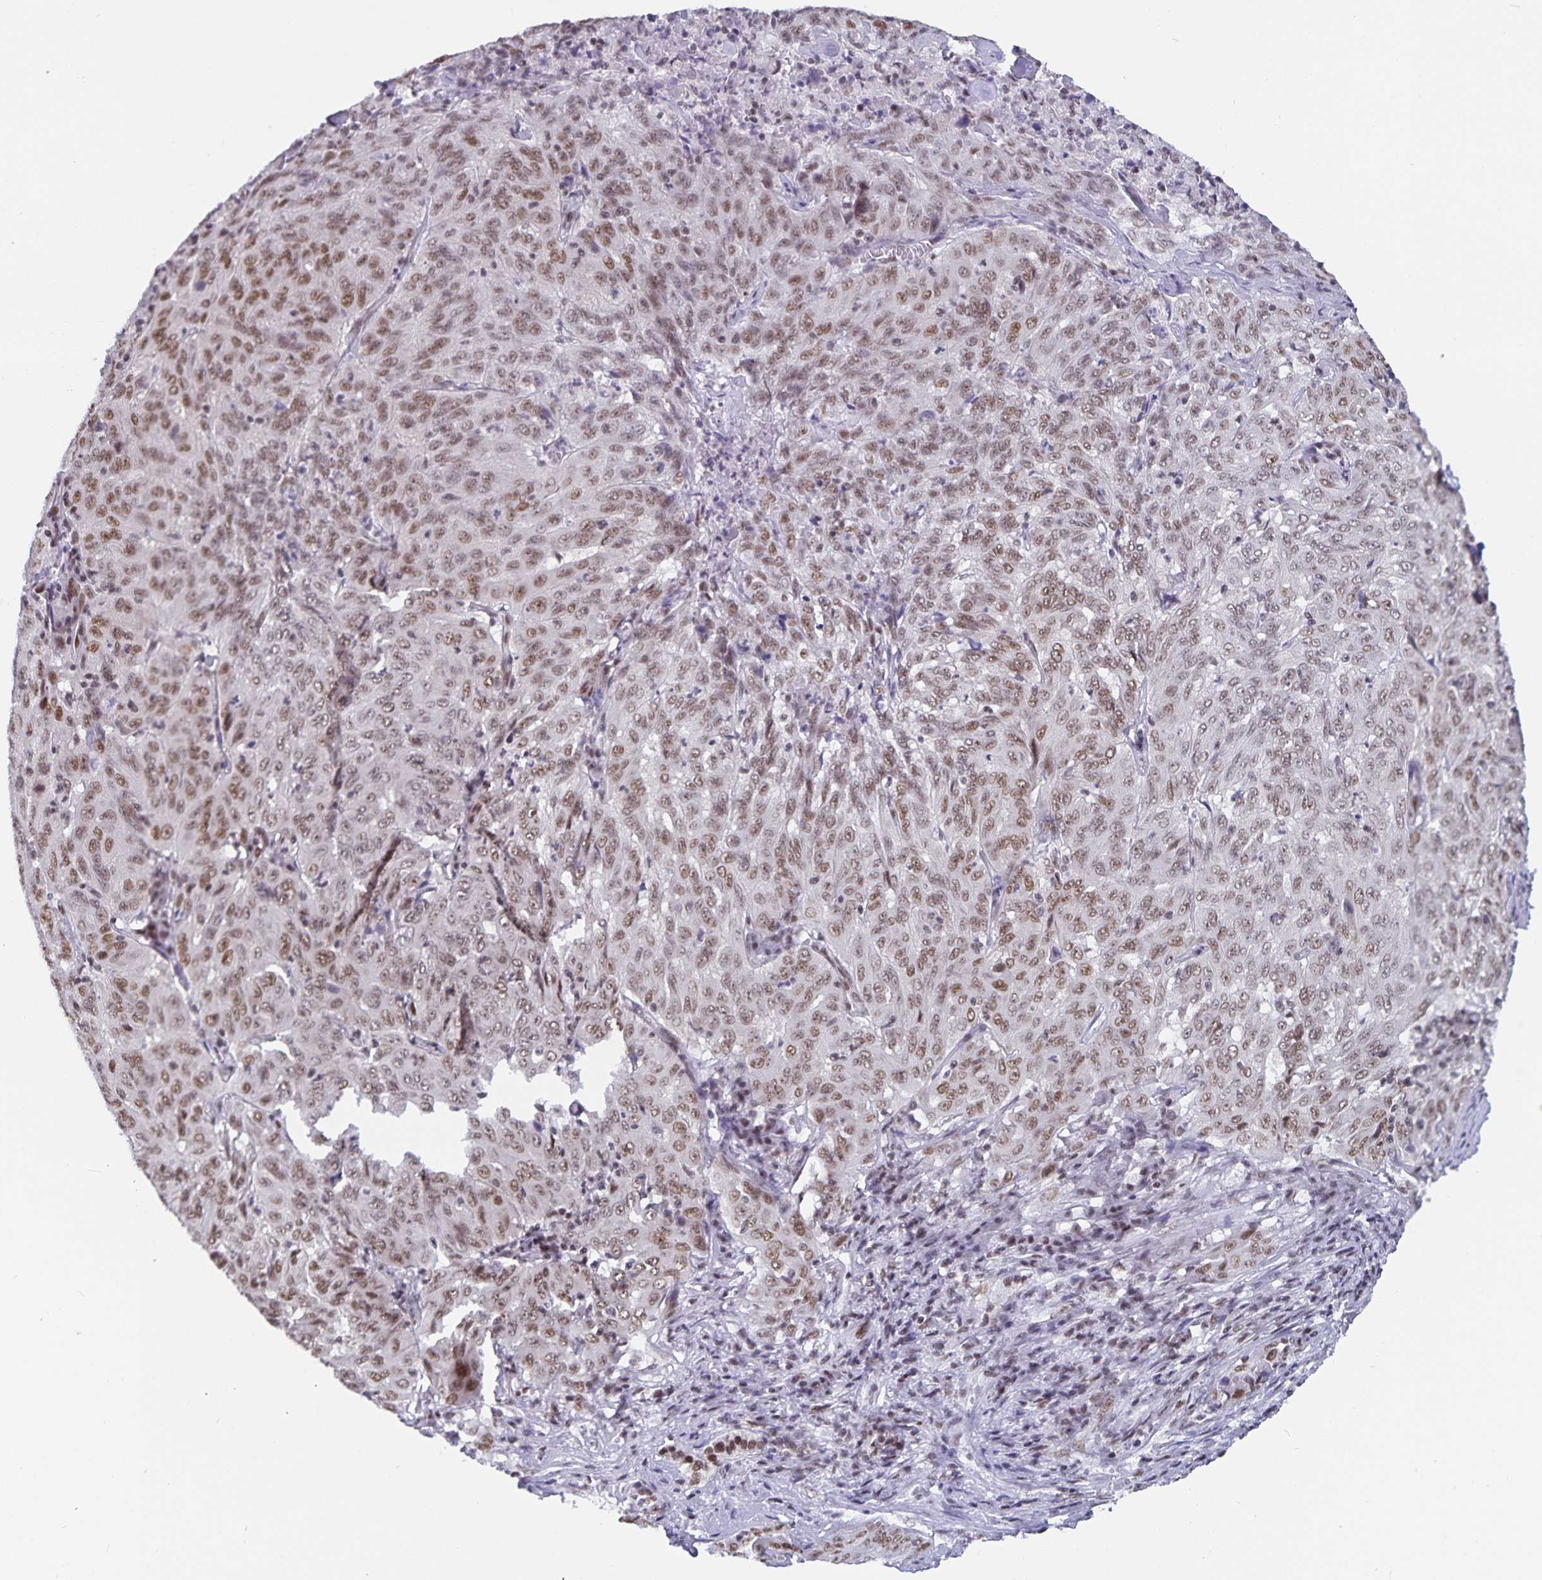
{"staining": {"intensity": "weak", "quantity": ">75%", "location": "nuclear"}, "tissue": "pancreatic cancer", "cell_type": "Tumor cells", "image_type": "cancer", "snomed": [{"axis": "morphology", "description": "Adenocarcinoma, NOS"}, {"axis": "topography", "description": "Pancreas"}], "caption": "Pancreatic cancer tissue exhibits weak nuclear positivity in about >75% of tumor cells", "gene": "PBX2", "patient": {"sex": "male", "age": 63}}